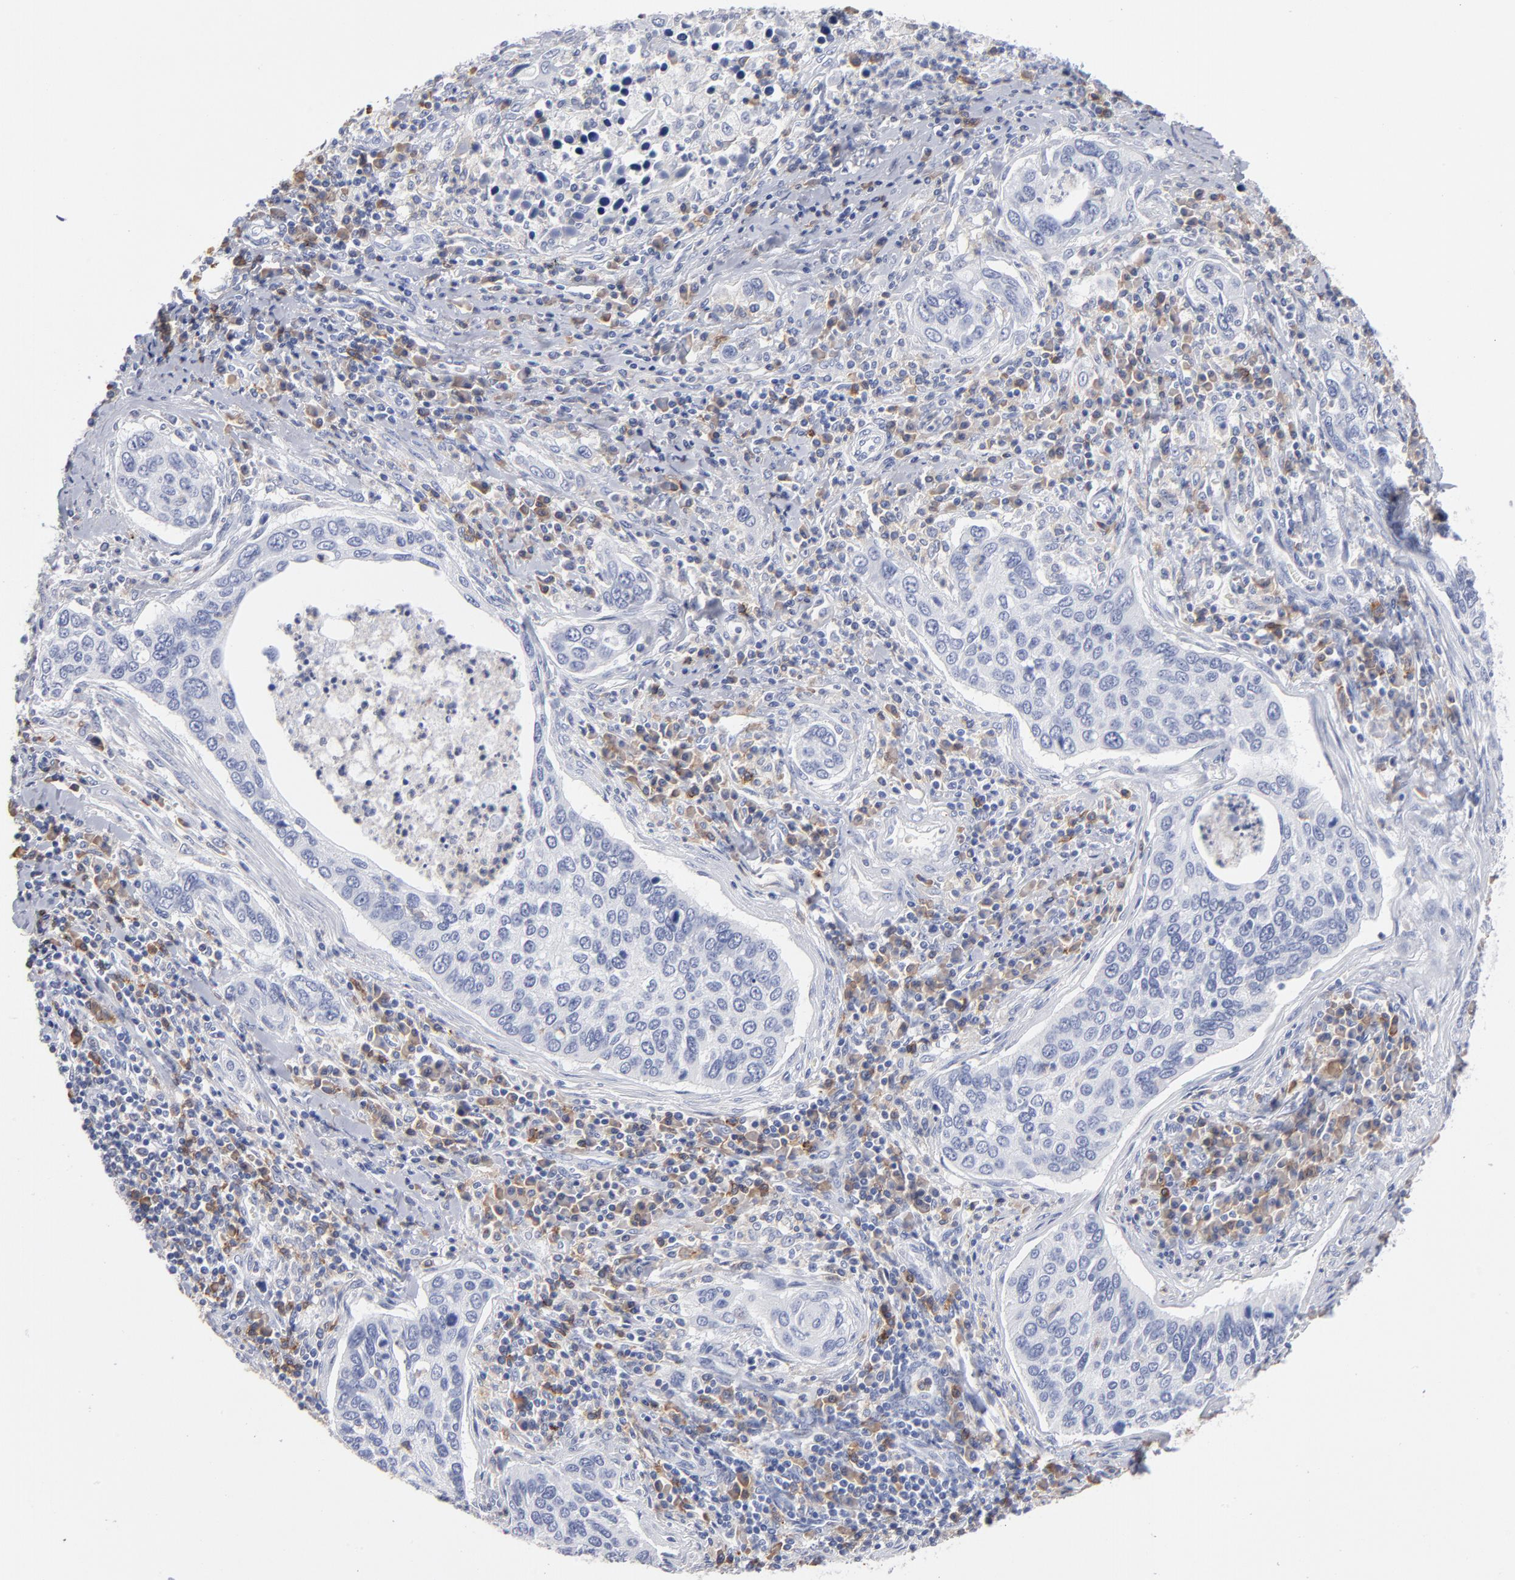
{"staining": {"intensity": "negative", "quantity": "none", "location": "none"}, "tissue": "cervical cancer", "cell_type": "Tumor cells", "image_type": "cancer", "snomed": [{"axis": "morphology", "description": "Squamous cell carcinoma, NOS"}, {"axis": "topography", "description": "Cervix"}], "caption": "A photomicrograph of human cervical cancer (squamous cell carcinoma) is negative for staining in tumor cells. (Brightfield microscopy of DAB (3,3'-diaminobenzidine) immunohistochemistry at high magnification).", "gene": "LAT2", "patient": {"sex": "female", "age": 53}}